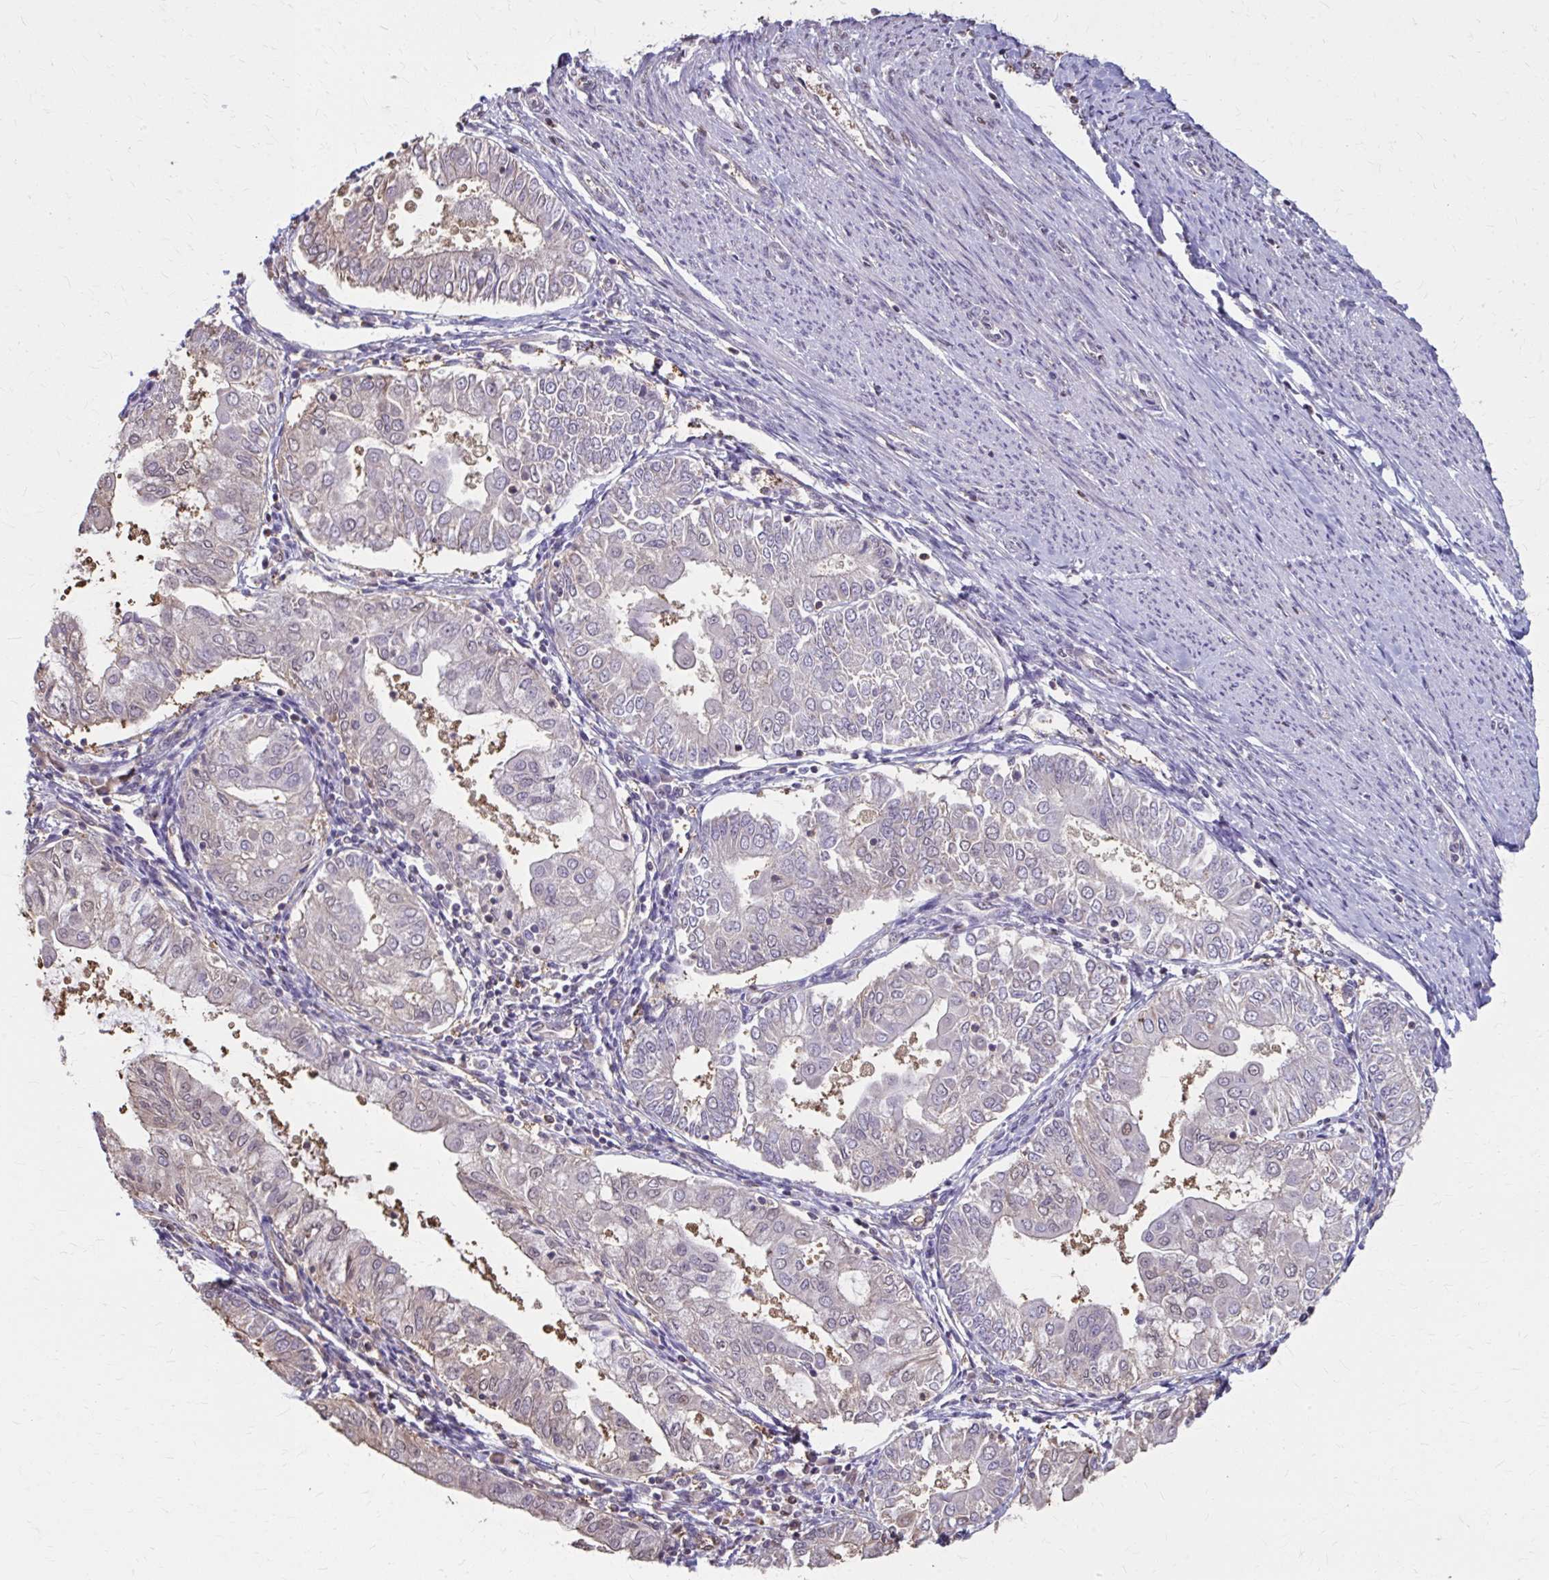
{"staining": {"intensity": "negative", "quantity": "none", "location": "none"}, "tissue": "endometrial cancer", "cell_type": "Tumor cells", "image_type": "cancer", "snomed": [{"axis": "morphology", "description": "Adenocarcinoma, NOS"}, {"axis": "topography", "description": "Endometrium"}], "caption": "High magnification brightfield microscopy of endometrial adenocarcinoma stained with DAB (3,3'-diaminobenzidine) (brown) and counterstained with hematoxylin (blue): tumor cells show no significant positivity.", "gene": "ING4", "patient": {"sex": "female", "age": 68}}